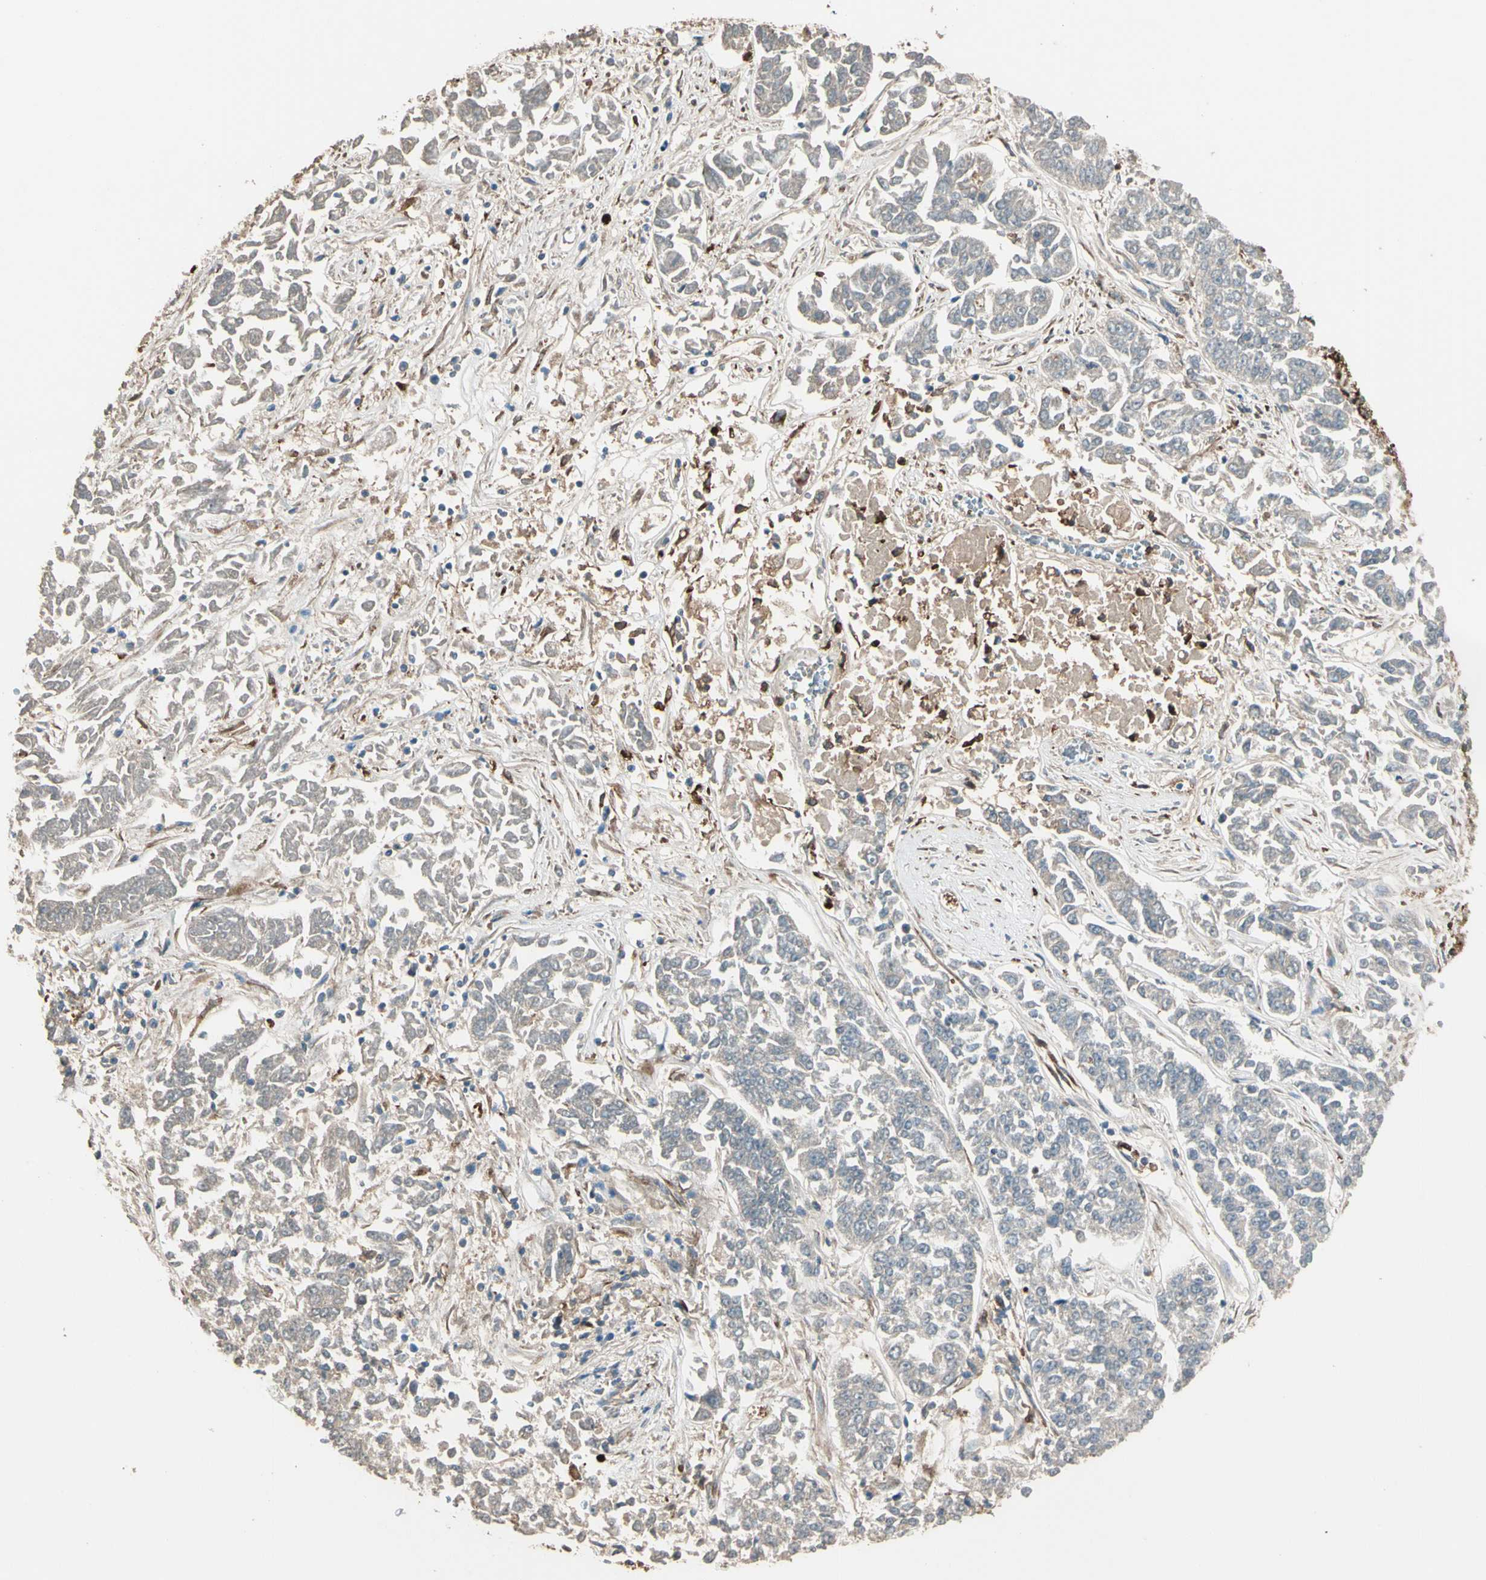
{"staining": {"intensity": "weak", "quantity": "25%-75%", "location": "cytoplasmic/membranous"}, "tissue": "lung cancer", "cell_type": "Tumor cells", "image_type": "cancer", "snomed": [{"axis": "morphology", "description": "Adenocarcinoma, NOS"}, {"axis": "topography", "description": "Lung"}], "caption": "Protein staining displays weak cytoplasmic/membranous expression in about 25%-75% of tumor cells in lung adenocarcinoma. The staining was performed using DAB to visualize the protein expression in brown, while the nuclei were stained in blue with hematoxylin (Magnification: 20x).", "gene": "STX11", "patient": {"sex": "male", "age": 84}}